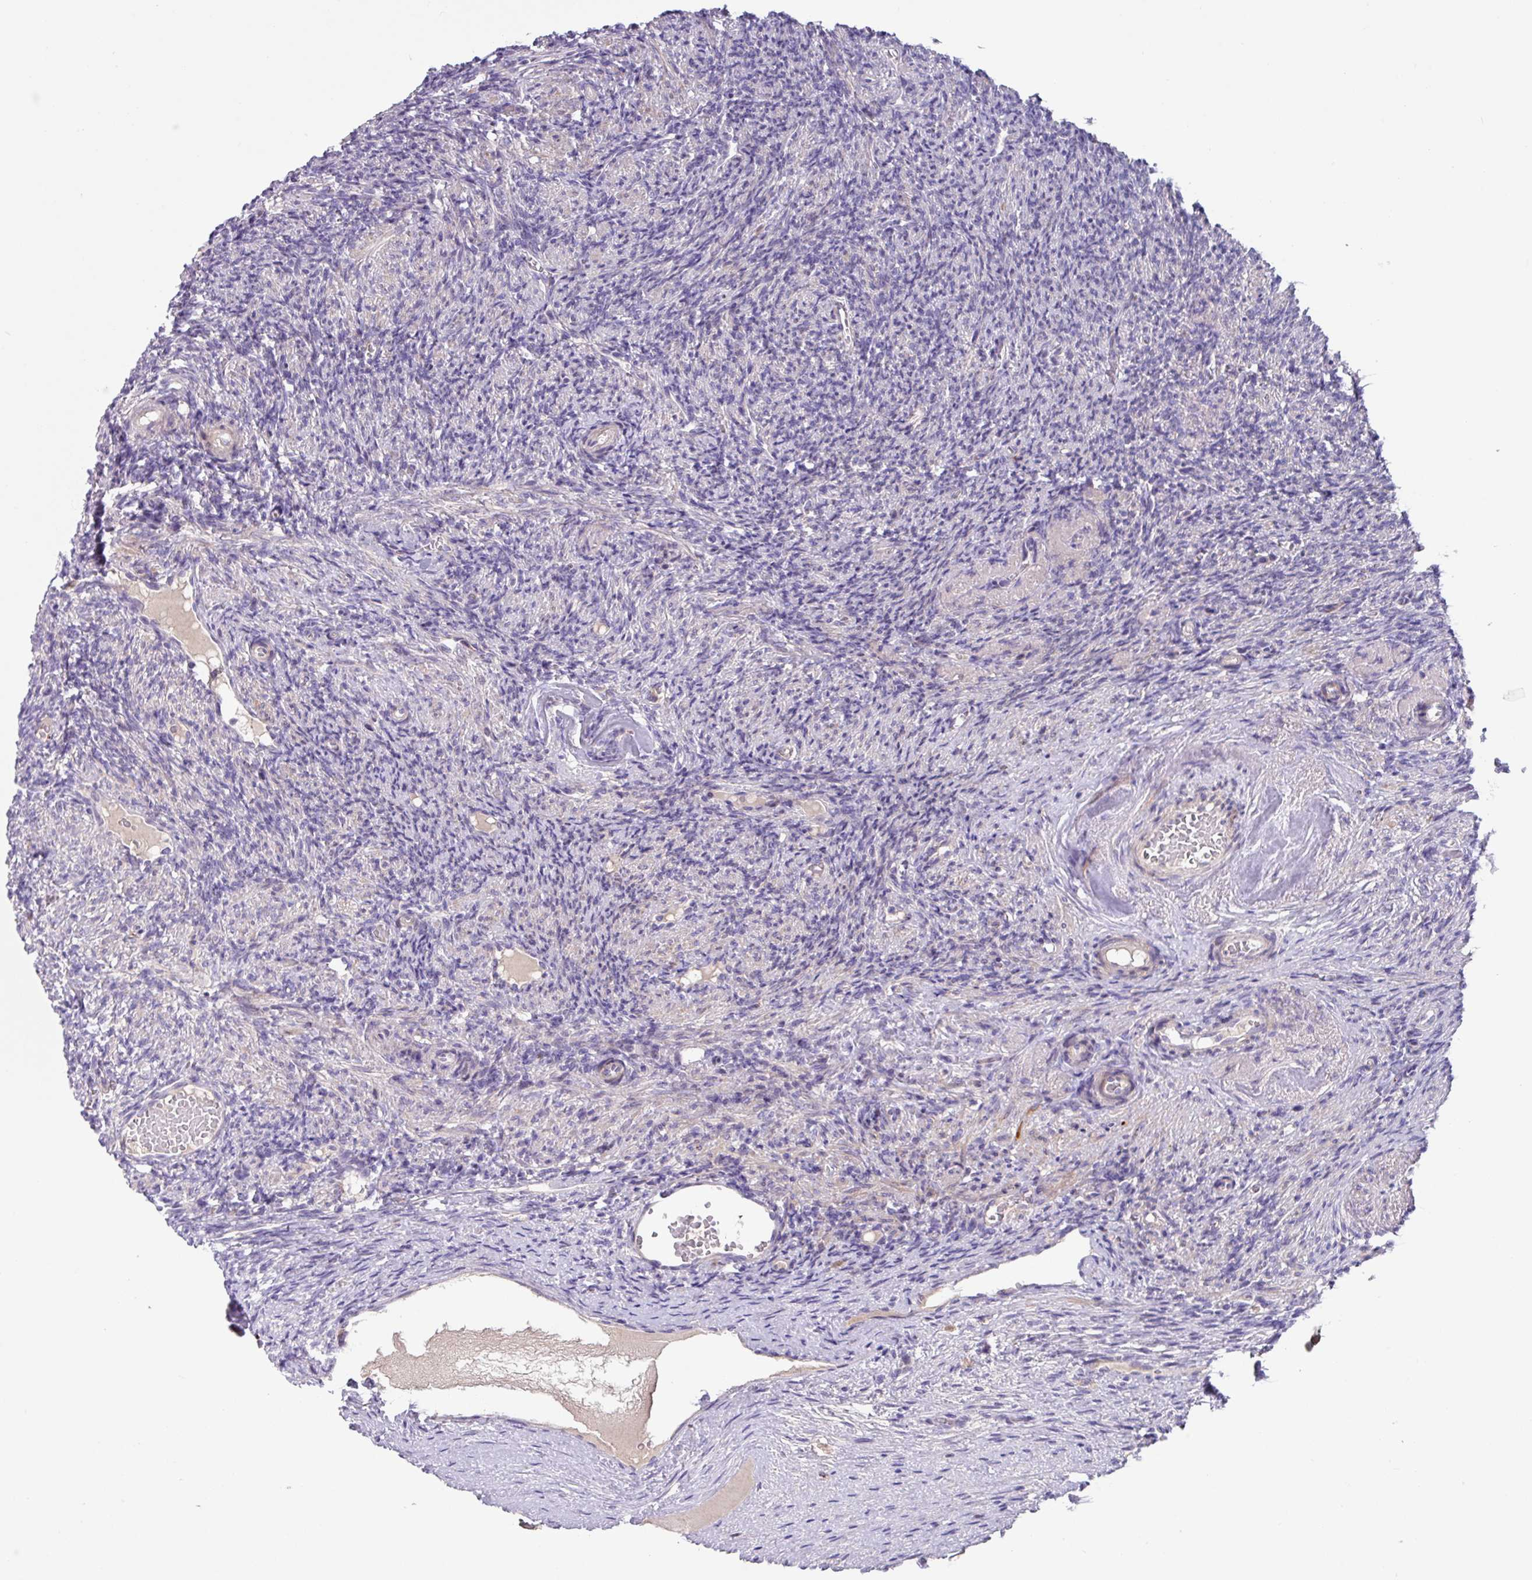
{"staining": {"intensity": "weak", "quantity": ">75%", "location": "cytoplasmic/membranous"}, "tissue": "ovary", "cell_type": "Follicle cells", "image_type": "normal", "snomed": [{"axis": "morphology", "description": "Normal tissue, NOS"}, {"axis": "topography", "description": "Ovary"}], "caption": "A brown stain shows weak cytoplasmic/membranous positivity of a protein in follicle cells of normal human ovary. The staining was performed using DAB (3,3'-diaminobenzidine) to visualize the protein expression in brown, while the nuclei were stained in blue with hematoxylin (Magnification: 20x).", "gene": "IQCJ", "patient": {"sex": "female", "age": 51}}